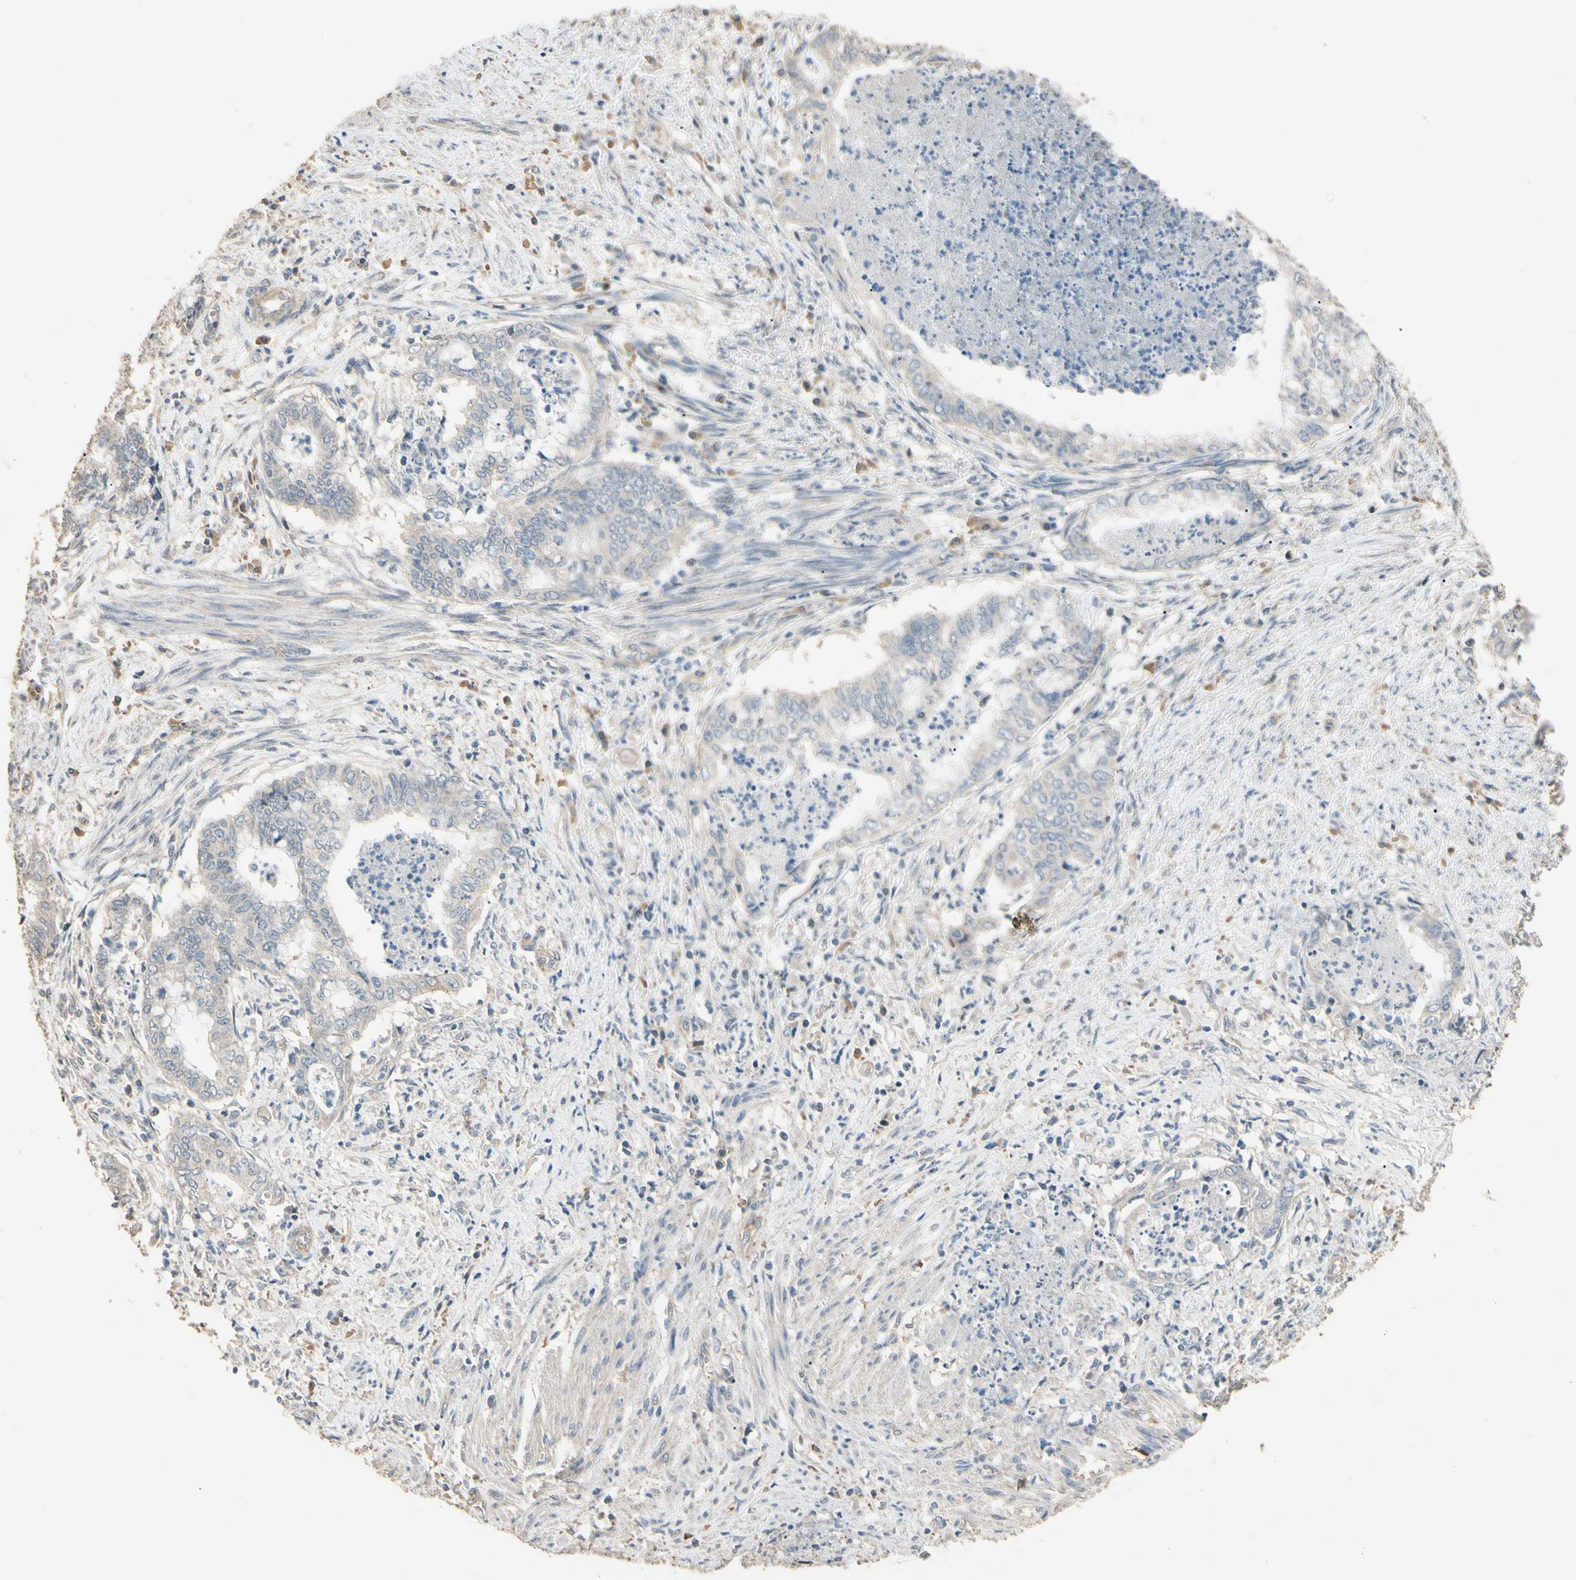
{"staining": {"intensity": "negative", "quantity": "none", "location": "none"}, "tissue": "endometrial cancer", "cell_type": "Tumor cells", "image_type": "cancer", "snomed": [{"axis": "morphology", "description": "Necrosis, NOS"}, {"axis": "morphology", "description": "Adenocarcinoma, NOS"}, {"axis": "topography", "description": "Endometrium"}], "caption": "Human endometrial cancer (adenocarcinoma) stained for a protein using immunohistochemistry (IHC) reveals no positivity in tumor cells.", "gene": "CDH6", "patient": {"sex": "female", "age": 79}}